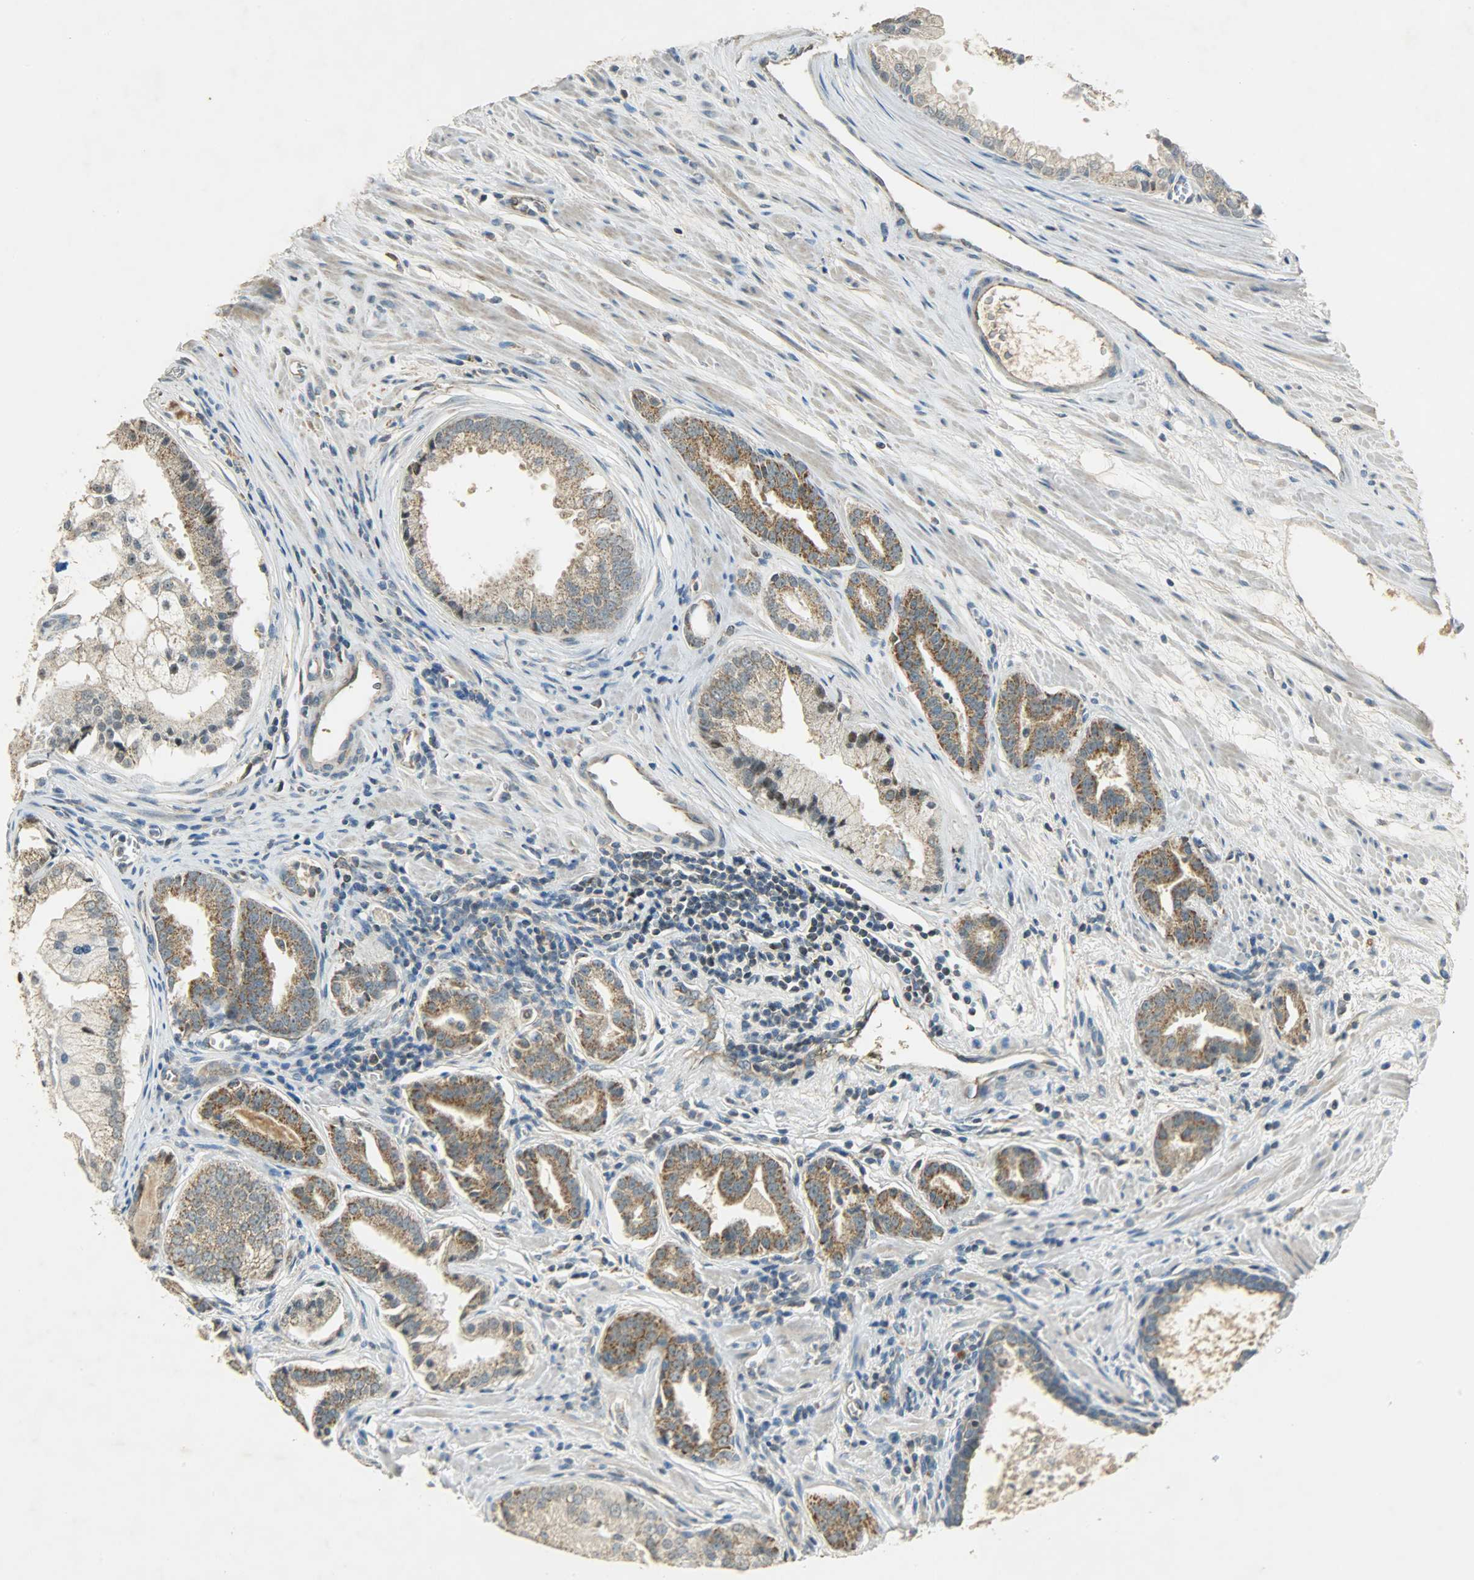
{"staining": {"intensity": "weak", "quantity": ">75%", "location": "cytoplasmic/membranous"}, "tissue": "prostate cancer", "cell_type": "Tumor cells", "image_type": "cancer", "snomed": [{"axis": "morphology", "description": "Adenocarcinoma, High grade"}, {"axis": "topography", "description": "Prostate"}], "caption": "IHC (DAB (3,3'-diaminobenzidine)) staining of human prostate cancer reveals weak cytoplasmic/membranous protein staining in about >75% of tumor cells.", "gene": "HDHD5", "patient": {"sex": "male", "age": 67}}